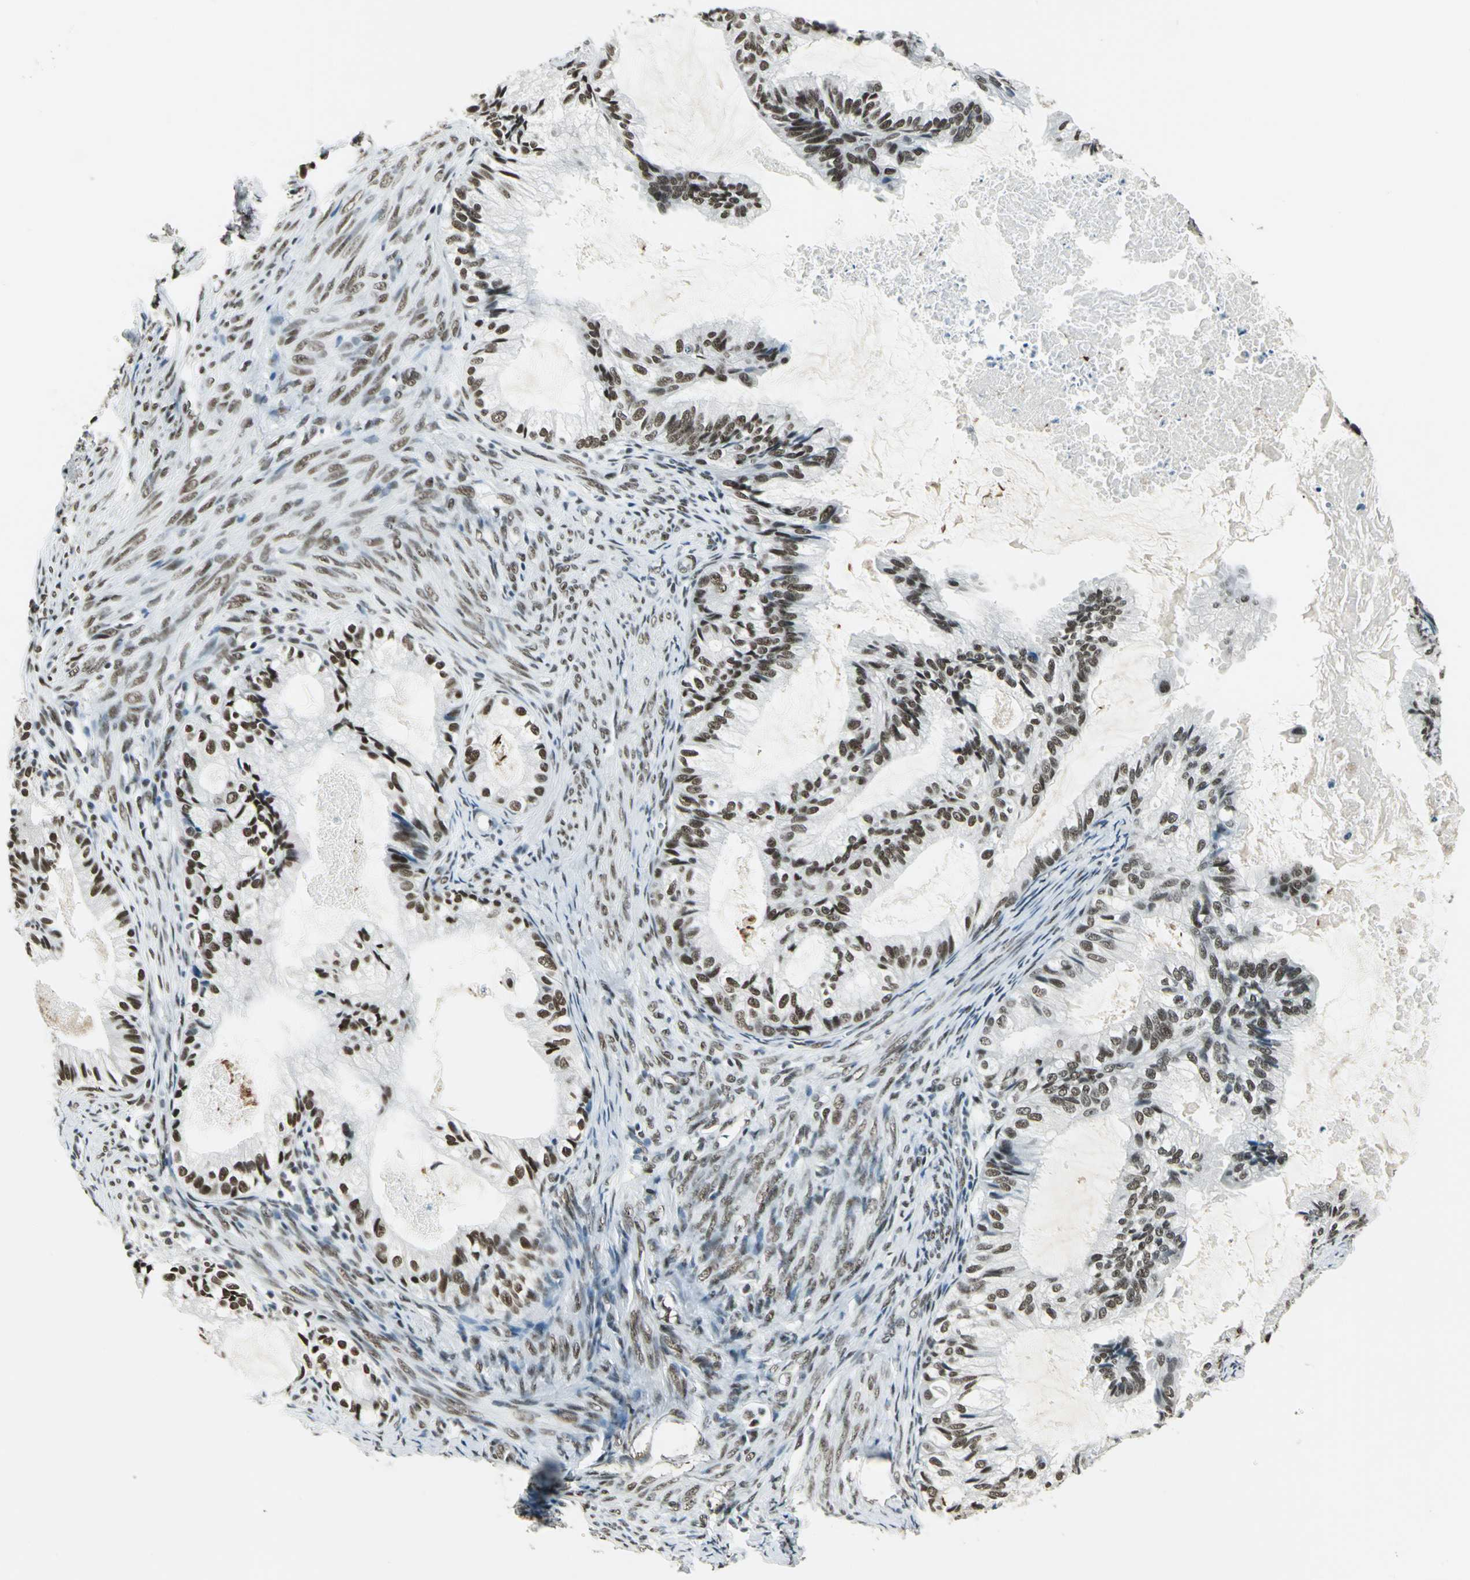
{"staining": {"intensity": "moderate", "quantity": ">75%", "location": "nuclear"}, "tissue": "cervical cancer", "cell_type": "Tumor cells", "image_type": "cancer", "snomed": [{"axis": "morphology", "description": "Normal tissue, NOS"}, {"axis": "morphology", "description": "Adenocarcinoma, NOS"}, {"axis": "topography", "description": "Cervix"}, {"axis": "topography", "description": "Endometrium"}], "caption": "The image shows staining of cervical adenocarcinoma, revealing moderate nuclear protein positivity (brown color) within tumor cells.", "gene": "ADNP", "patient": {"sex": "female", "age": 86}}